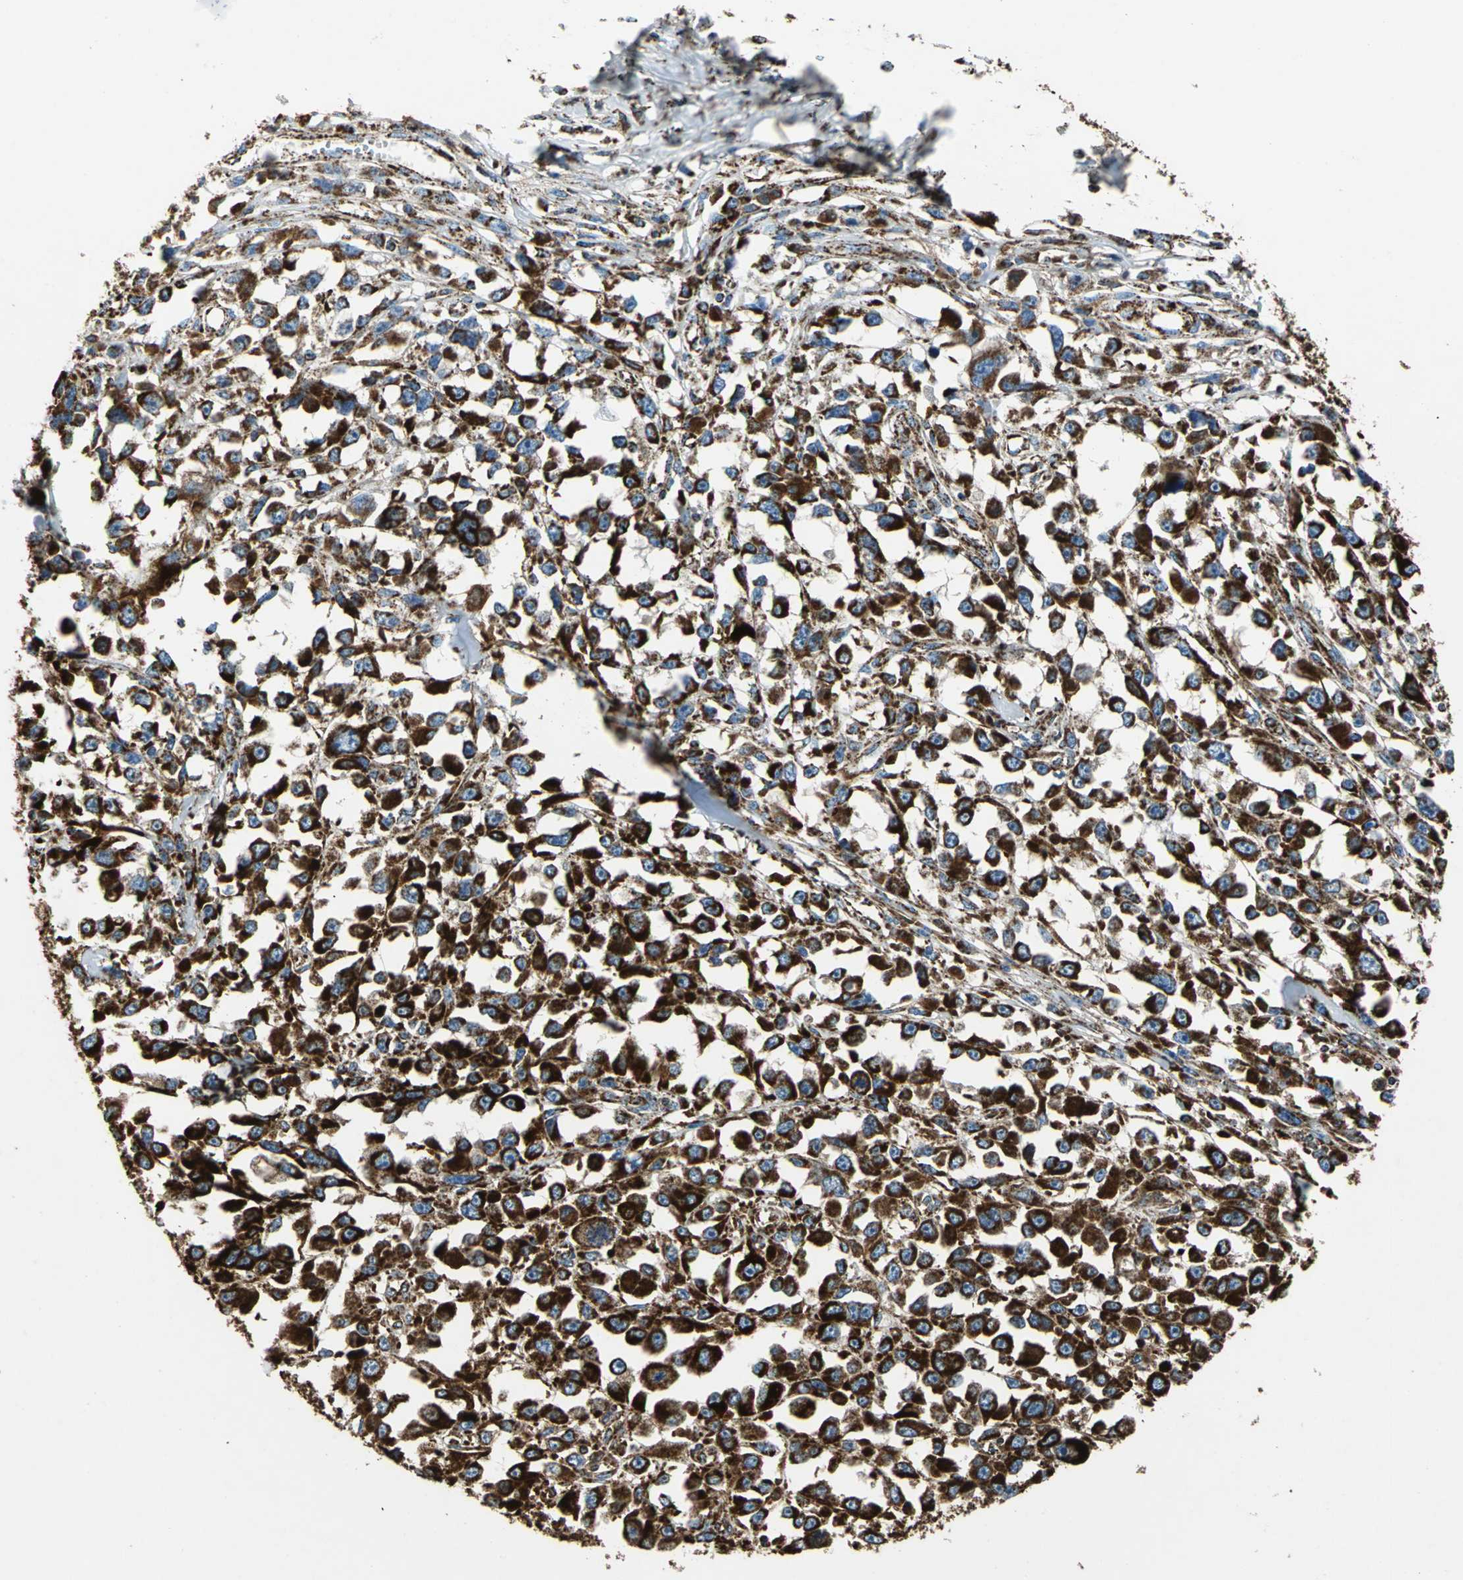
{"staining": {"intensity": "strong", "quantity": ">75%", "location": "cytoplasmic/membranous"}, "tissue": "melanoma", "cell_type": "Tumor cells", "image_type": "cancer", "snomed": [{"axis": "morphology", "description": "Malignant melanoma, Metastatic site"}, {"axis": "topography", "description": "Lymph node"}], "caption": "Protein expression analysis of malignant melanoma (metastatic site) exhibits strong cytoplasmic/membranous expression in approximately >75% of tumor cells.", "gene": "ECH1", "patient": {"sex": "male", "age": 59}}